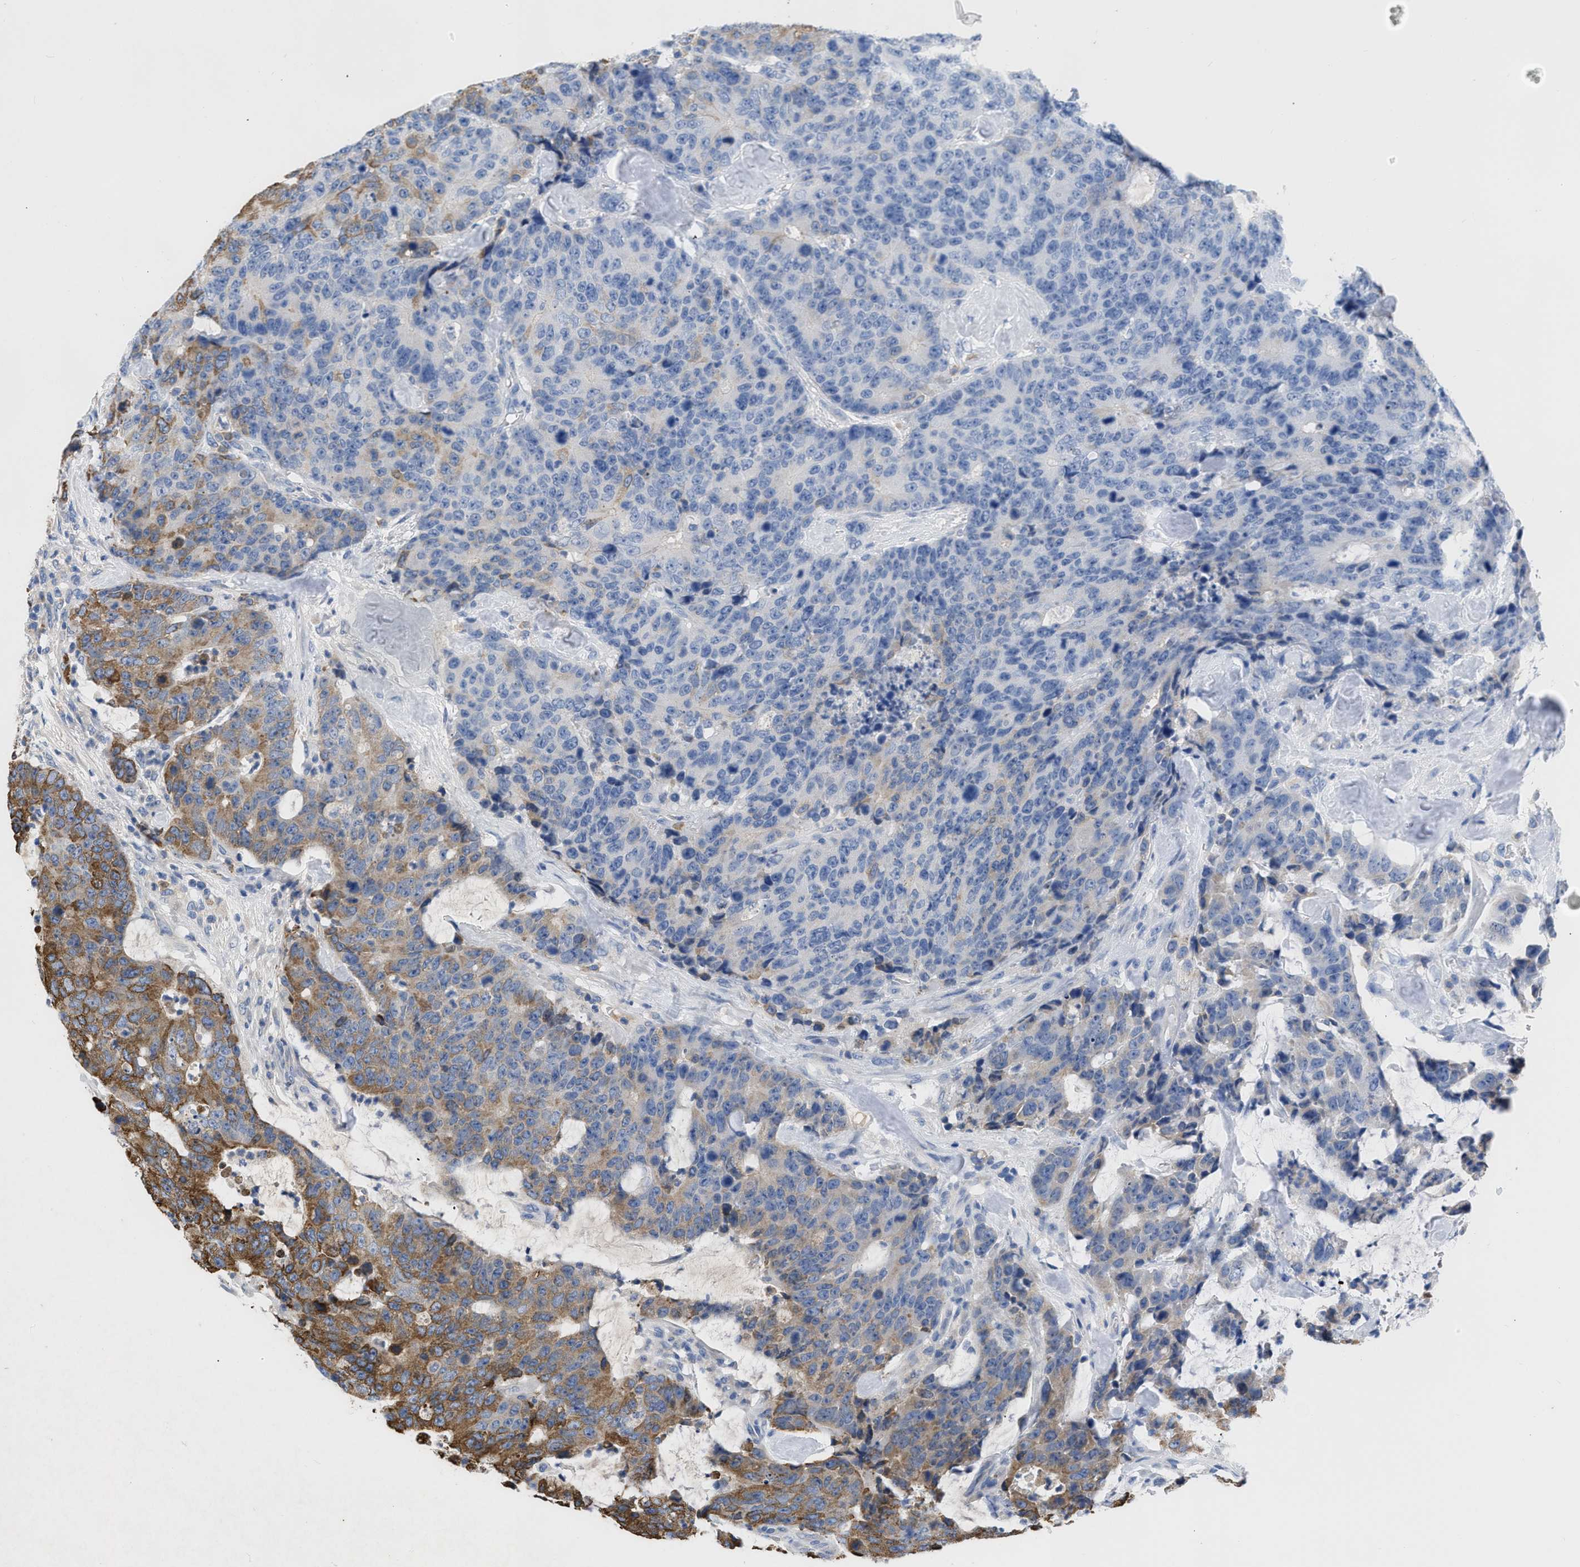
{"staining": {"intensity": "moderate", "quantity": "25%-75%", "location": "cytoplasmic/membranous"}, "tissue": "colorectal cancer", "cell_type": "Tumor cells", "image_type": "cancer", "snomed": [{"axis": "morphology", "description": "Adenocarcinoma, NOS"}, {"axis": "topography", "description": "Colon"}], "caption": "Brown immunohistochemical staining in adenocarcinoma (colorectal) displays moderate cytoplasmic/membranous positivity in approximately 25%-75% of tumor cells.", "gene": "VPS4A", "patient": {"sex": "female", "age": 86}}